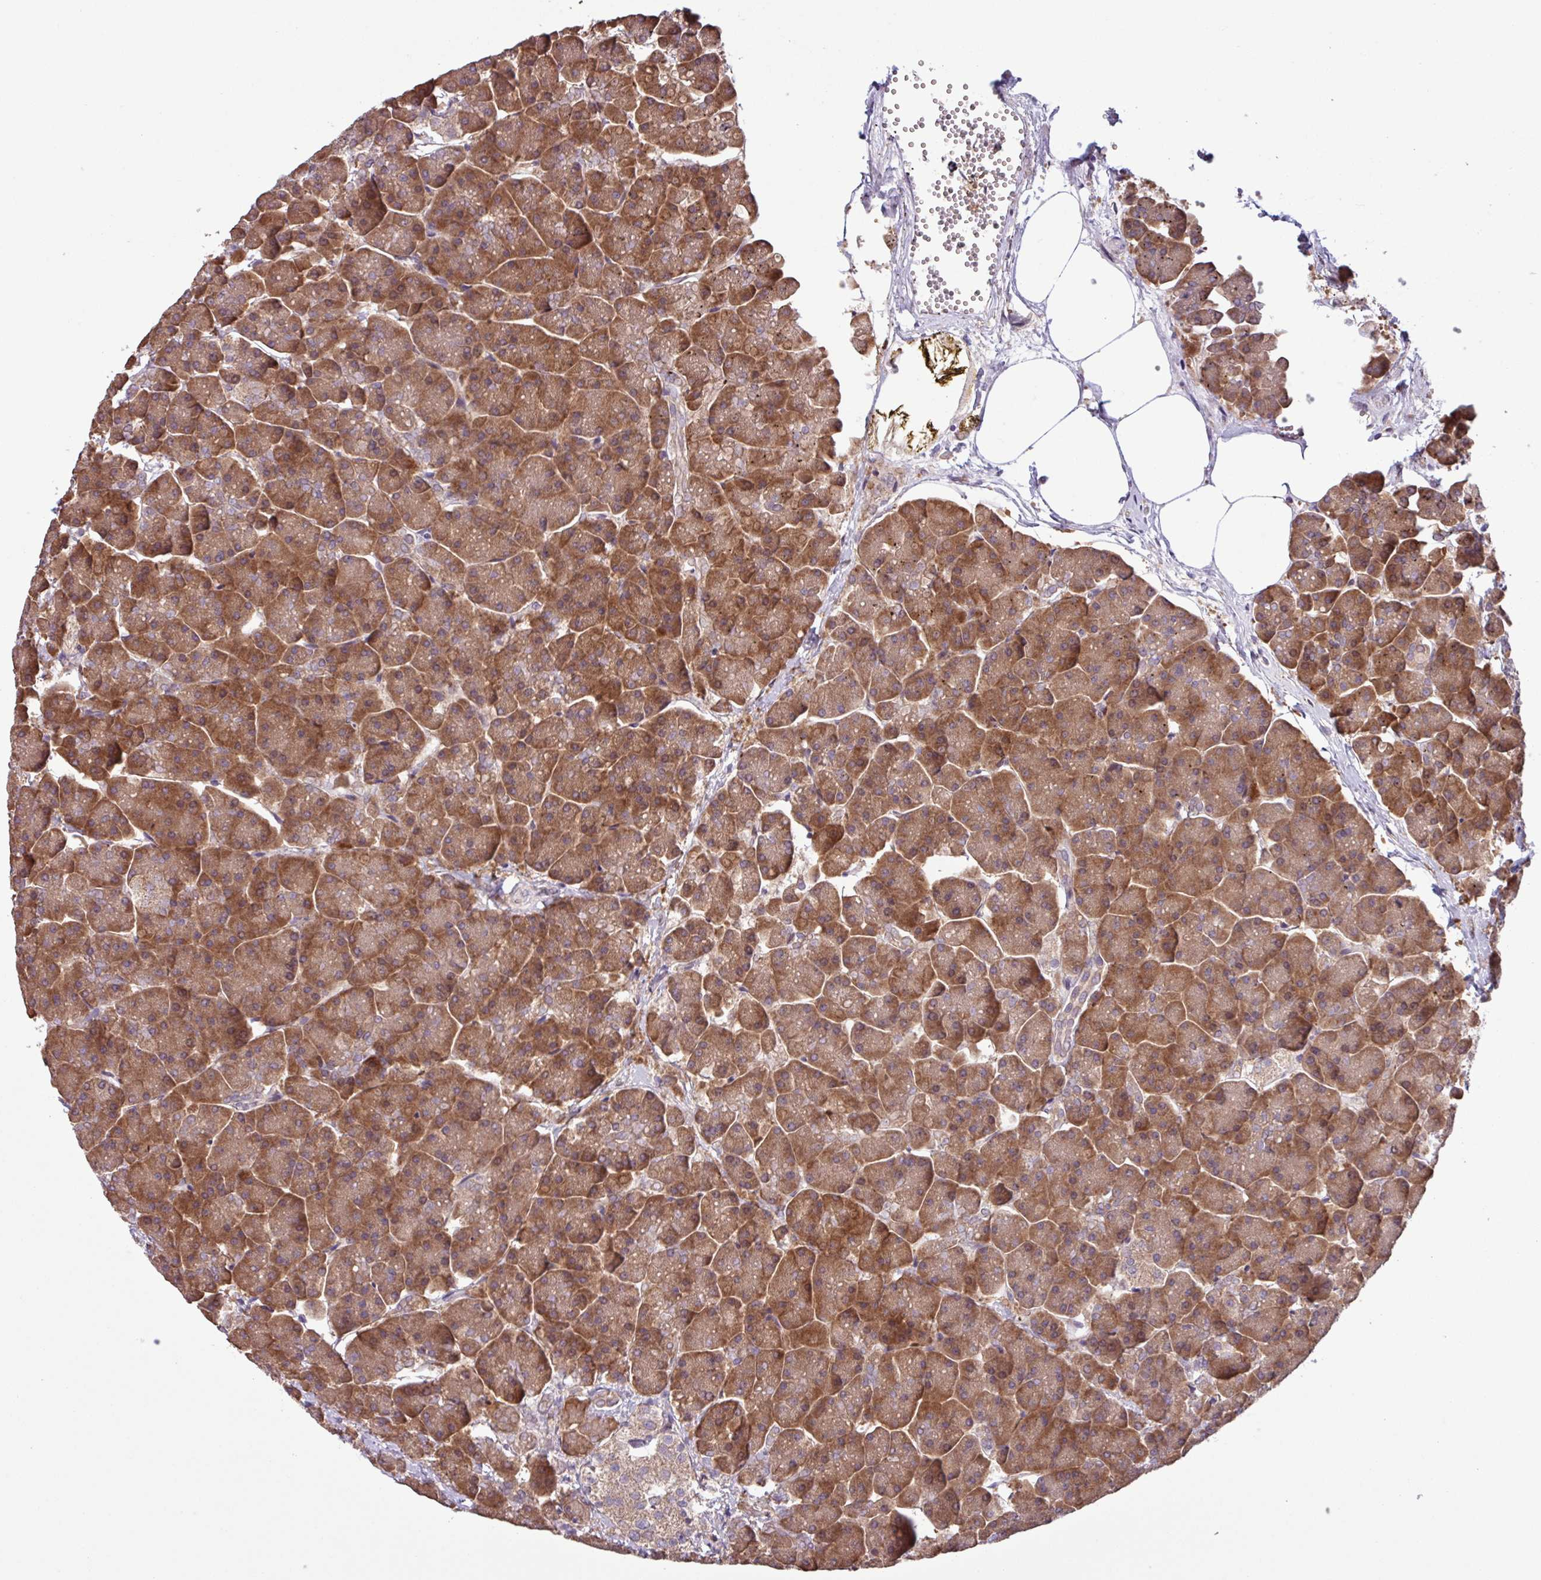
{"staining": {"intensity": "strong", "quantity": "25%-75%", "location": "cytoplasmic/membranous"}, "tissue": "pancreas", "cell_type": "Exocrine glandular cells", "image_type": "normal", "snomed": [{"axis": "morphology", "description": "Normal tissue, NOS"}, {"axis": "topography", "description": "Pancreas"}, {"axis": "topography", "description": "Peripheral nerve tissue"}], "caption": "The micrograph shows immunohistochemical staining of benign pancreas. There is strong cytoplasmic/membranous staining is seen in approximately 25%-75% of exocrine glandular cells.", "gene": "C20orf27", "patient": {"sex": "male", "age": 54}}